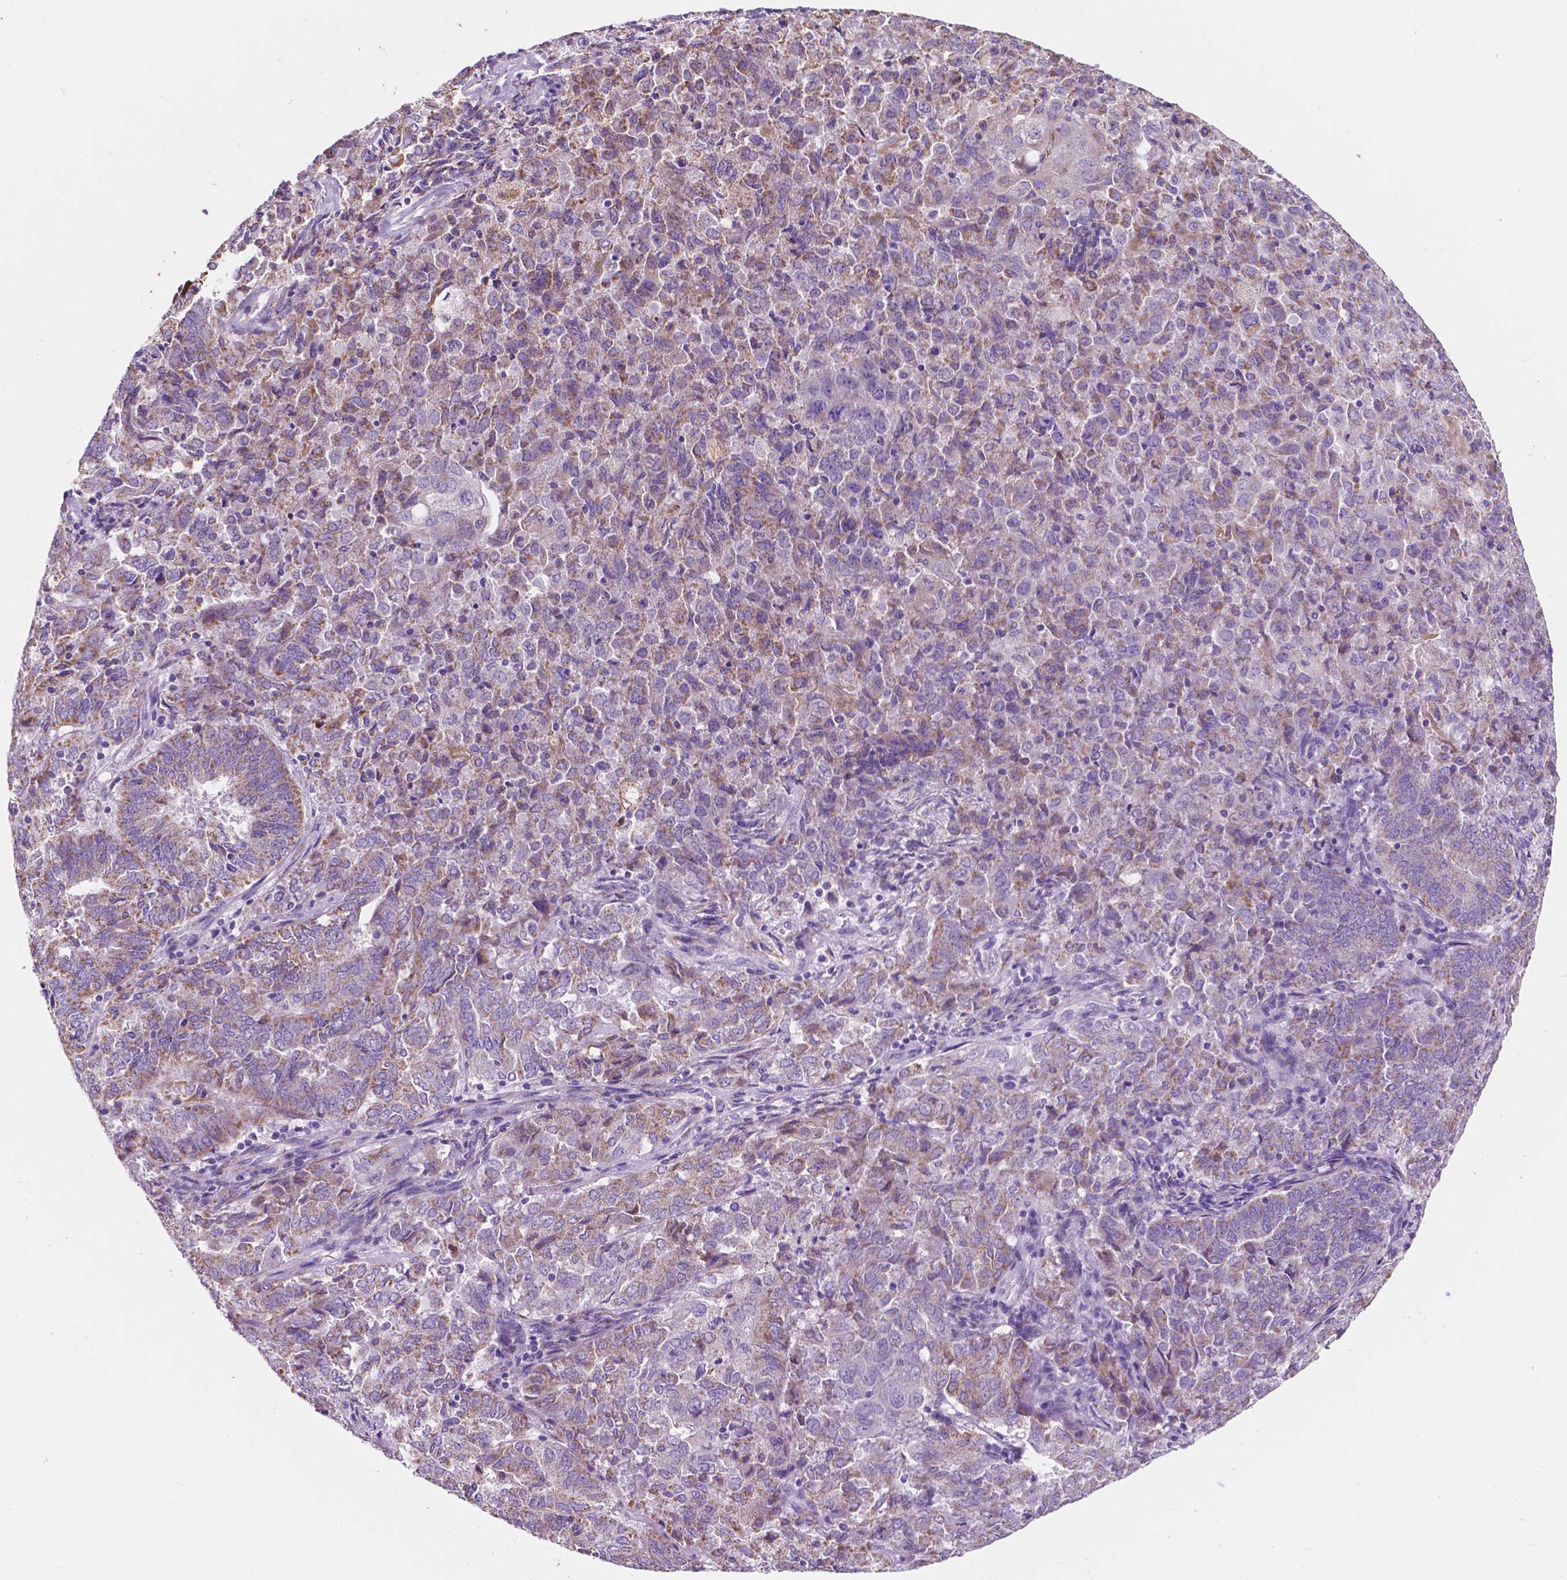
{"staining": {"intensity": "weak", "quantity": "25%-75%", "location": "cytoplasmic/membranous"}, "tissue": "endometrial cancer", "cell_type": "Tumor cells", "image_type": "cancer", "snomed": [{"axis": "morphology", "description": "Adenocarcinoma, NOS"}, {"axis": "topography", "description": "Endometrium"}], "caption": "Immunohistochemistry micrograph of neoplastic tissue: human endometrial cancer (adenocarcinoma) stained using immunohistochemistry reveals low levels of weak protein expression localized specifically in the cytoplasmic/membranous of tumor cells, appearing as a cytoplasmic/membranous brown color.", "gene": "TRPV5", "patient": {"sex": "female", "age": 72}}